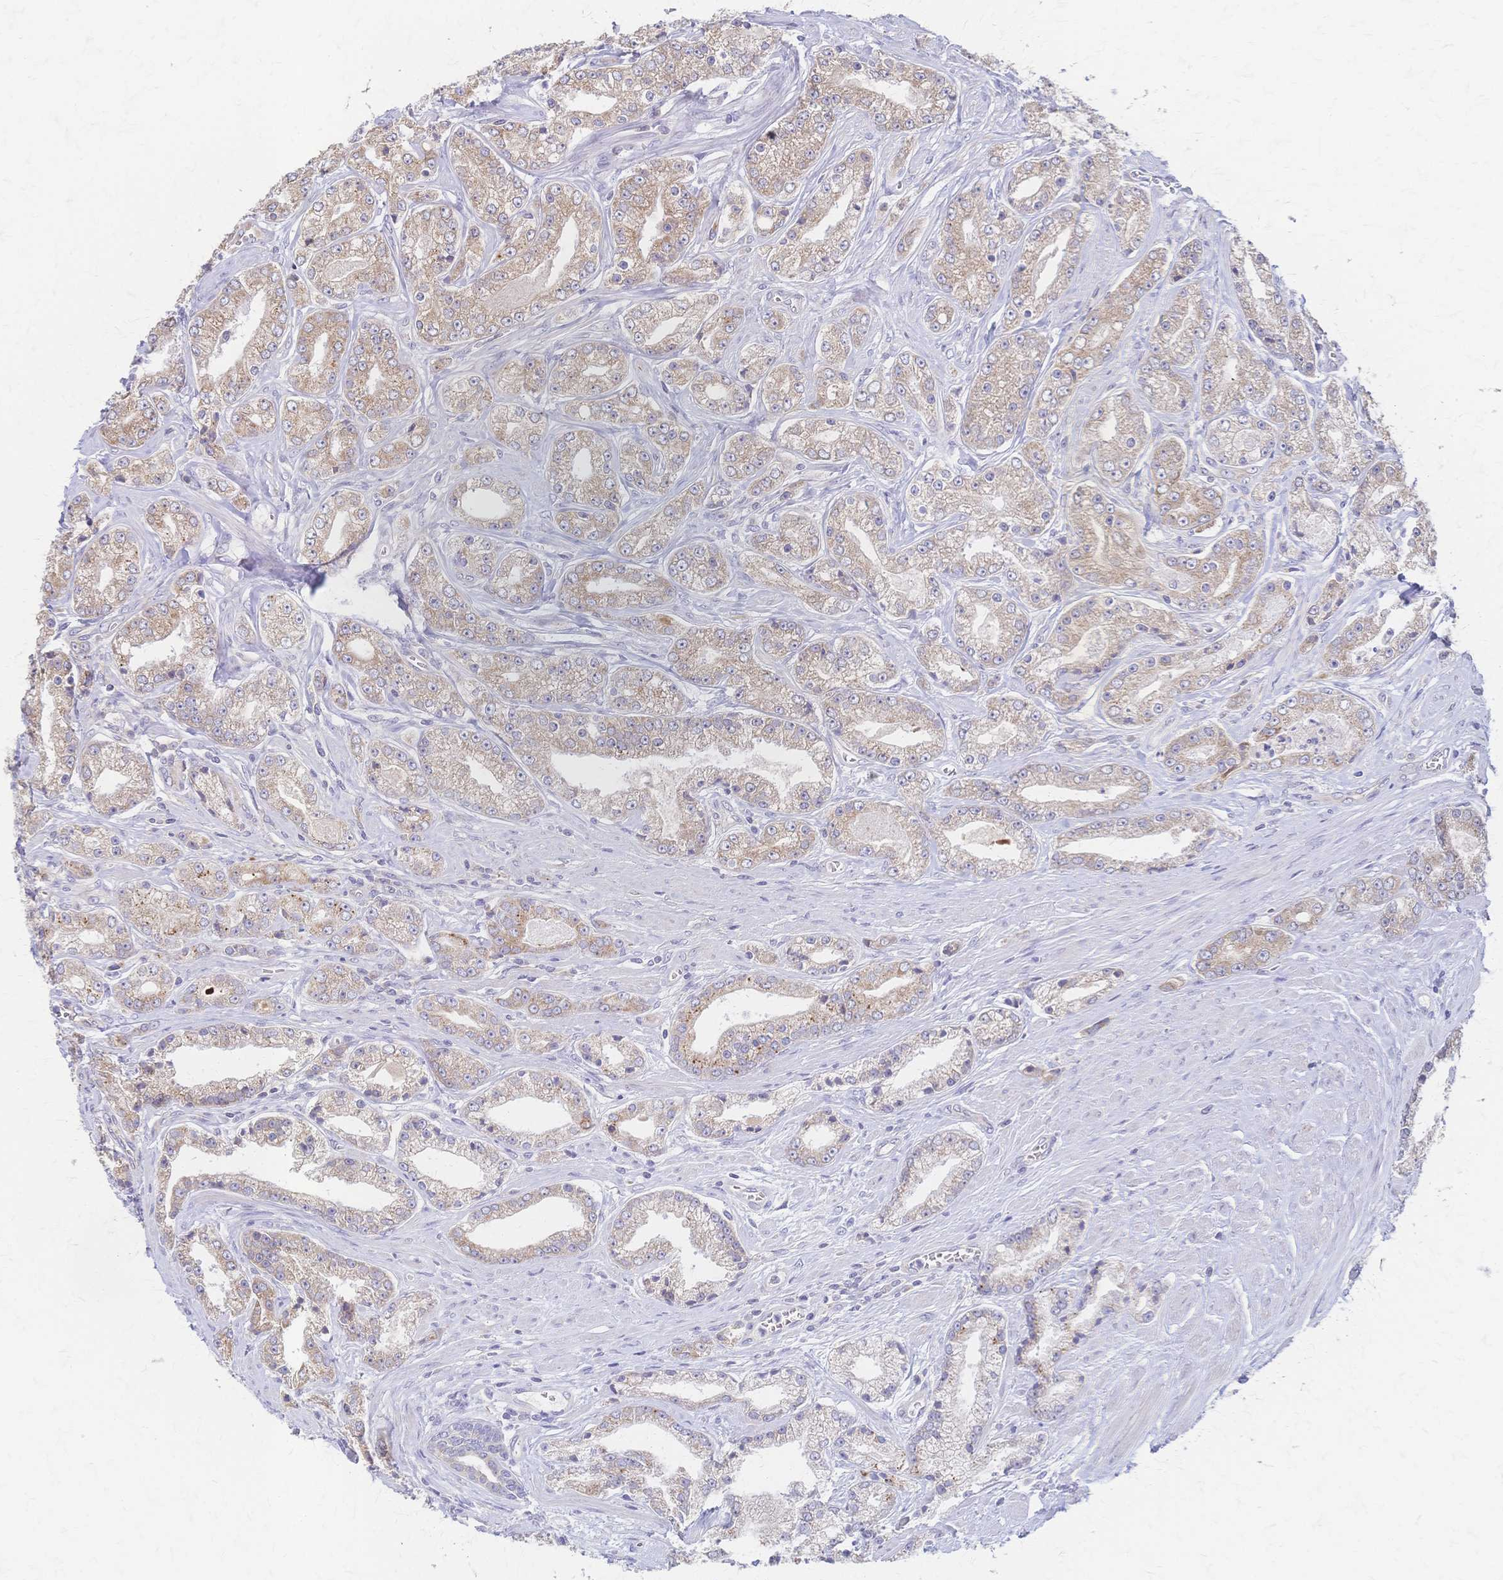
{"staining": {"intensity": "weak", "quantity": ">75%", "location": "cytoplasmic/membranous"}, "tissue": "prostate cancer", "cell_type": "Tumor cells", "image_type": "cancer", "snomed": [{"axis": "morphology", "description": "Adenocarcinoma, High grade"}, {"axis": "topography", "description": "Prostate"}], "caption": "Human prostate cancer stained with a protein marker shows weak staining in tumor cells.", "gene": "CYB5A", "patient": {"sex": "male", "age": 66}}